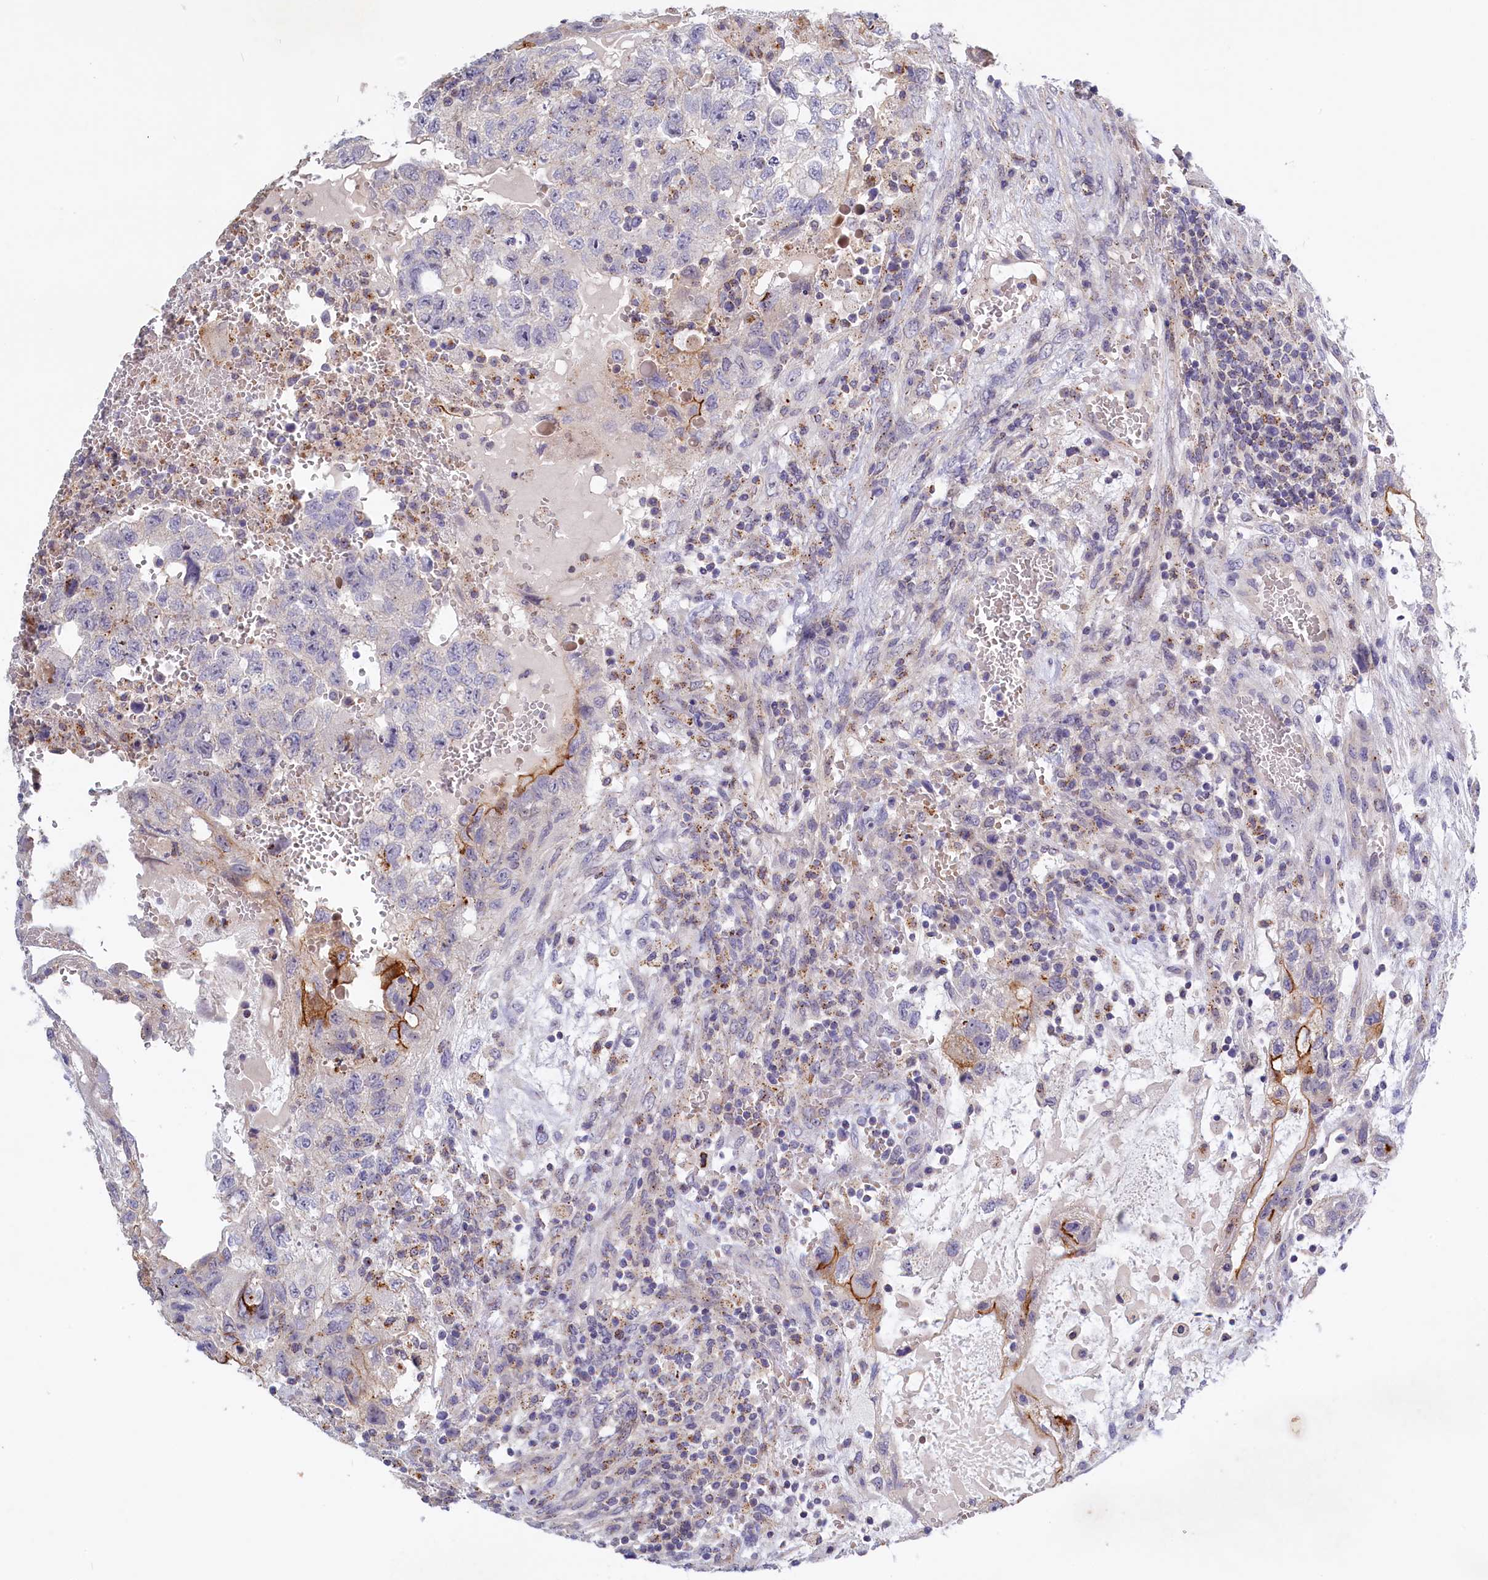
{"staining": {"intensity": "negative", "quantity": "none", "location": "none"}, "tissue": "testis cancer", "cell_type": "Tumor cells", "image_type": "cancer", "snomed": [{"axis": "morphology", "description": "Carcinoma, Embryonal, NOS"}, {"axis": "topography", "description": "Testis"}], "caption": "There is no significant positivity in tumor cells of testis cancer. The staining was performed using DAB to visualize the protein expression in brown, while the nuclei were stained in blue with hematoxylin (Magnification: 20x).", "gene": "HYKK", "patient": {"sex": "male", "age": 36}}